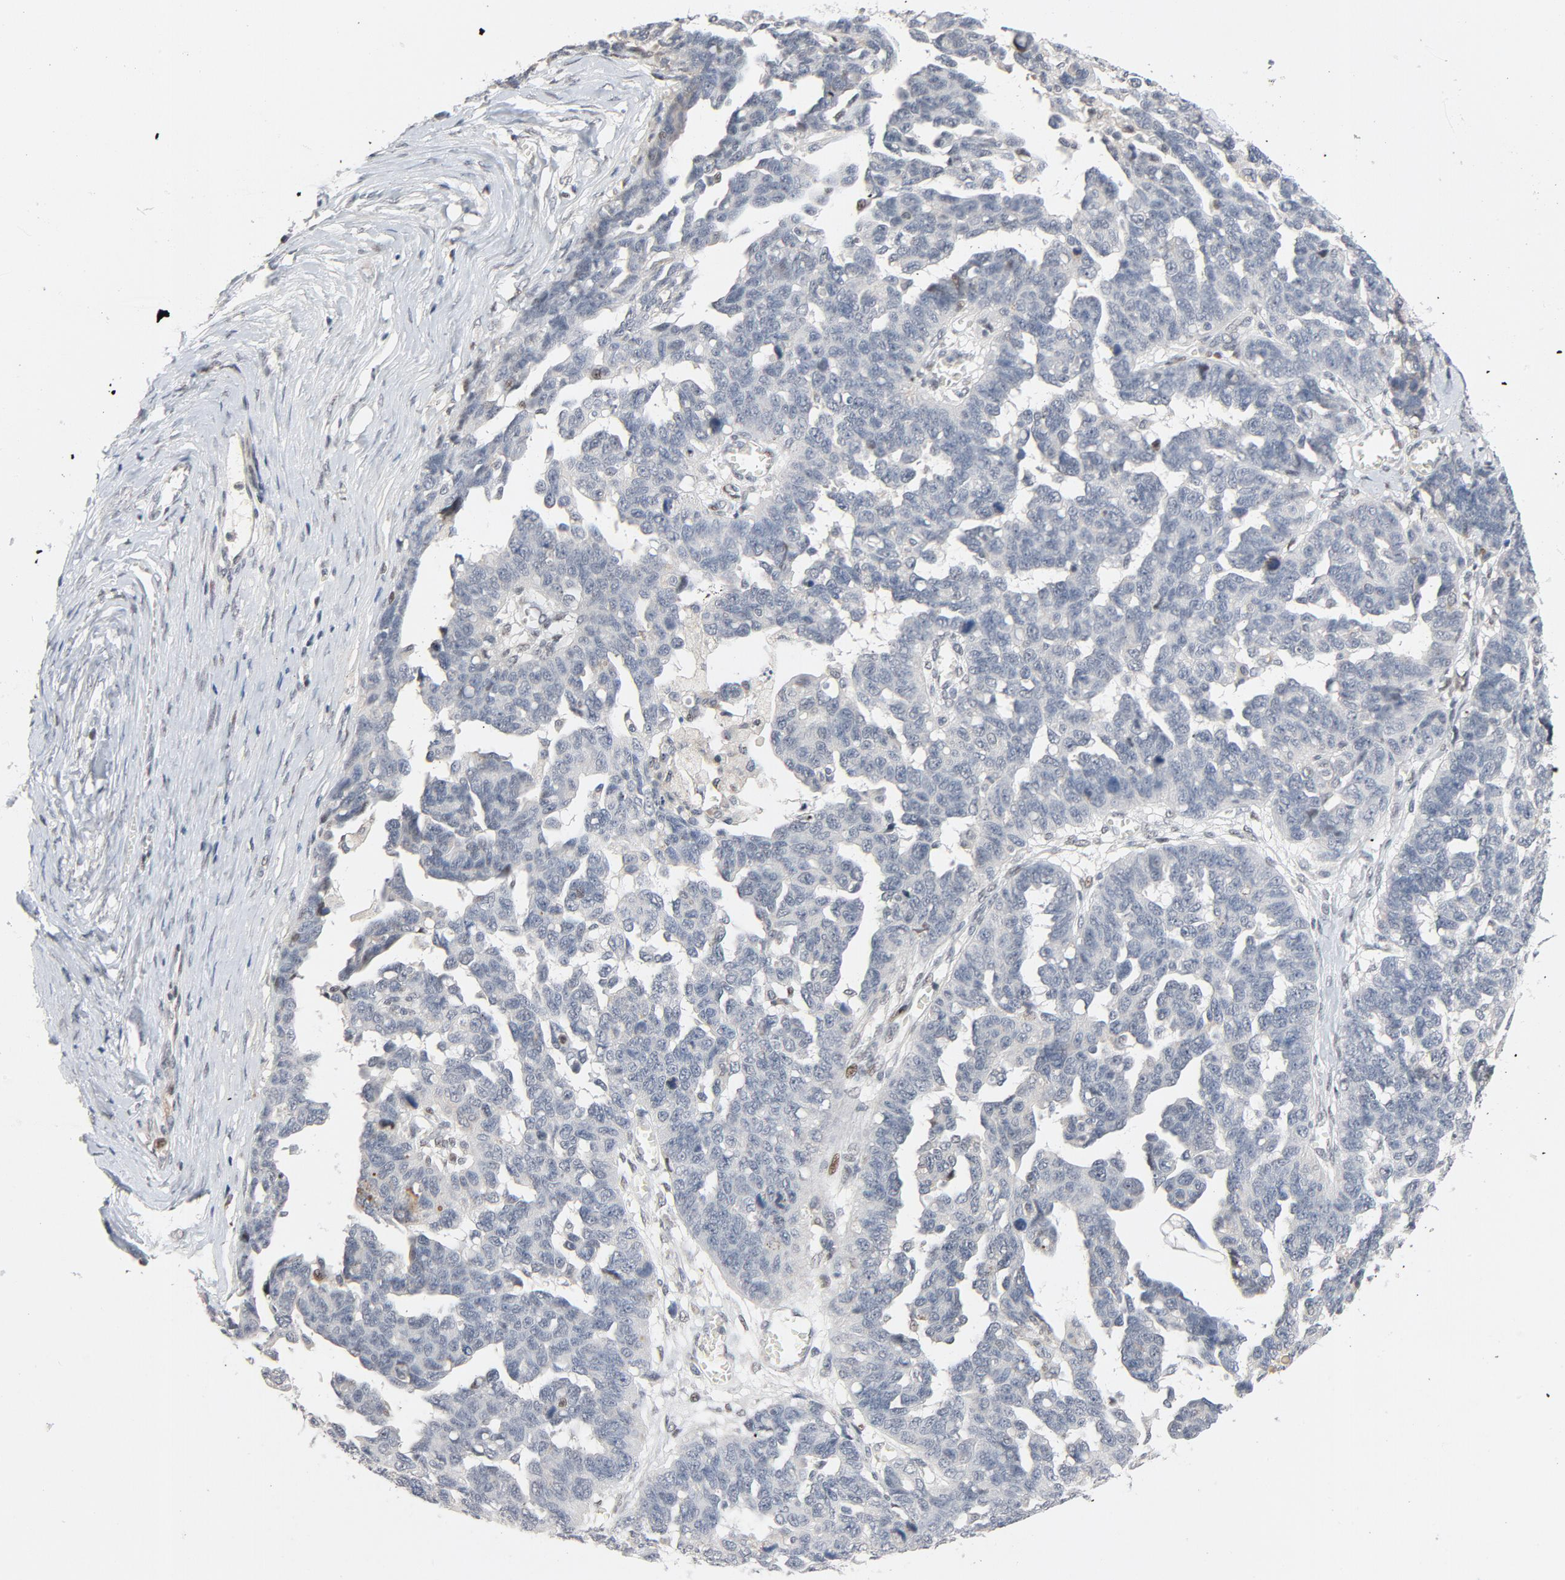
{"staining": {"intensity": "negative", "quantity": "none", "location": "none"}, "tissue": "ovarian cancer", "cell_type": "Tumor cells", "image_type": "cancer", "snomed": [{"axis": "morphology", "description": "Cystadenocarcinoma, serous, NOS"}, {"axis": "topography", "description": "Ovary"}], "caption": "Immunohistochemistry of serous cystadenocarcinoma (ovarian) shows no positivity in tumor cells.", "gene": "FSCB", "patient": {"sex": "female", "age": 69}}